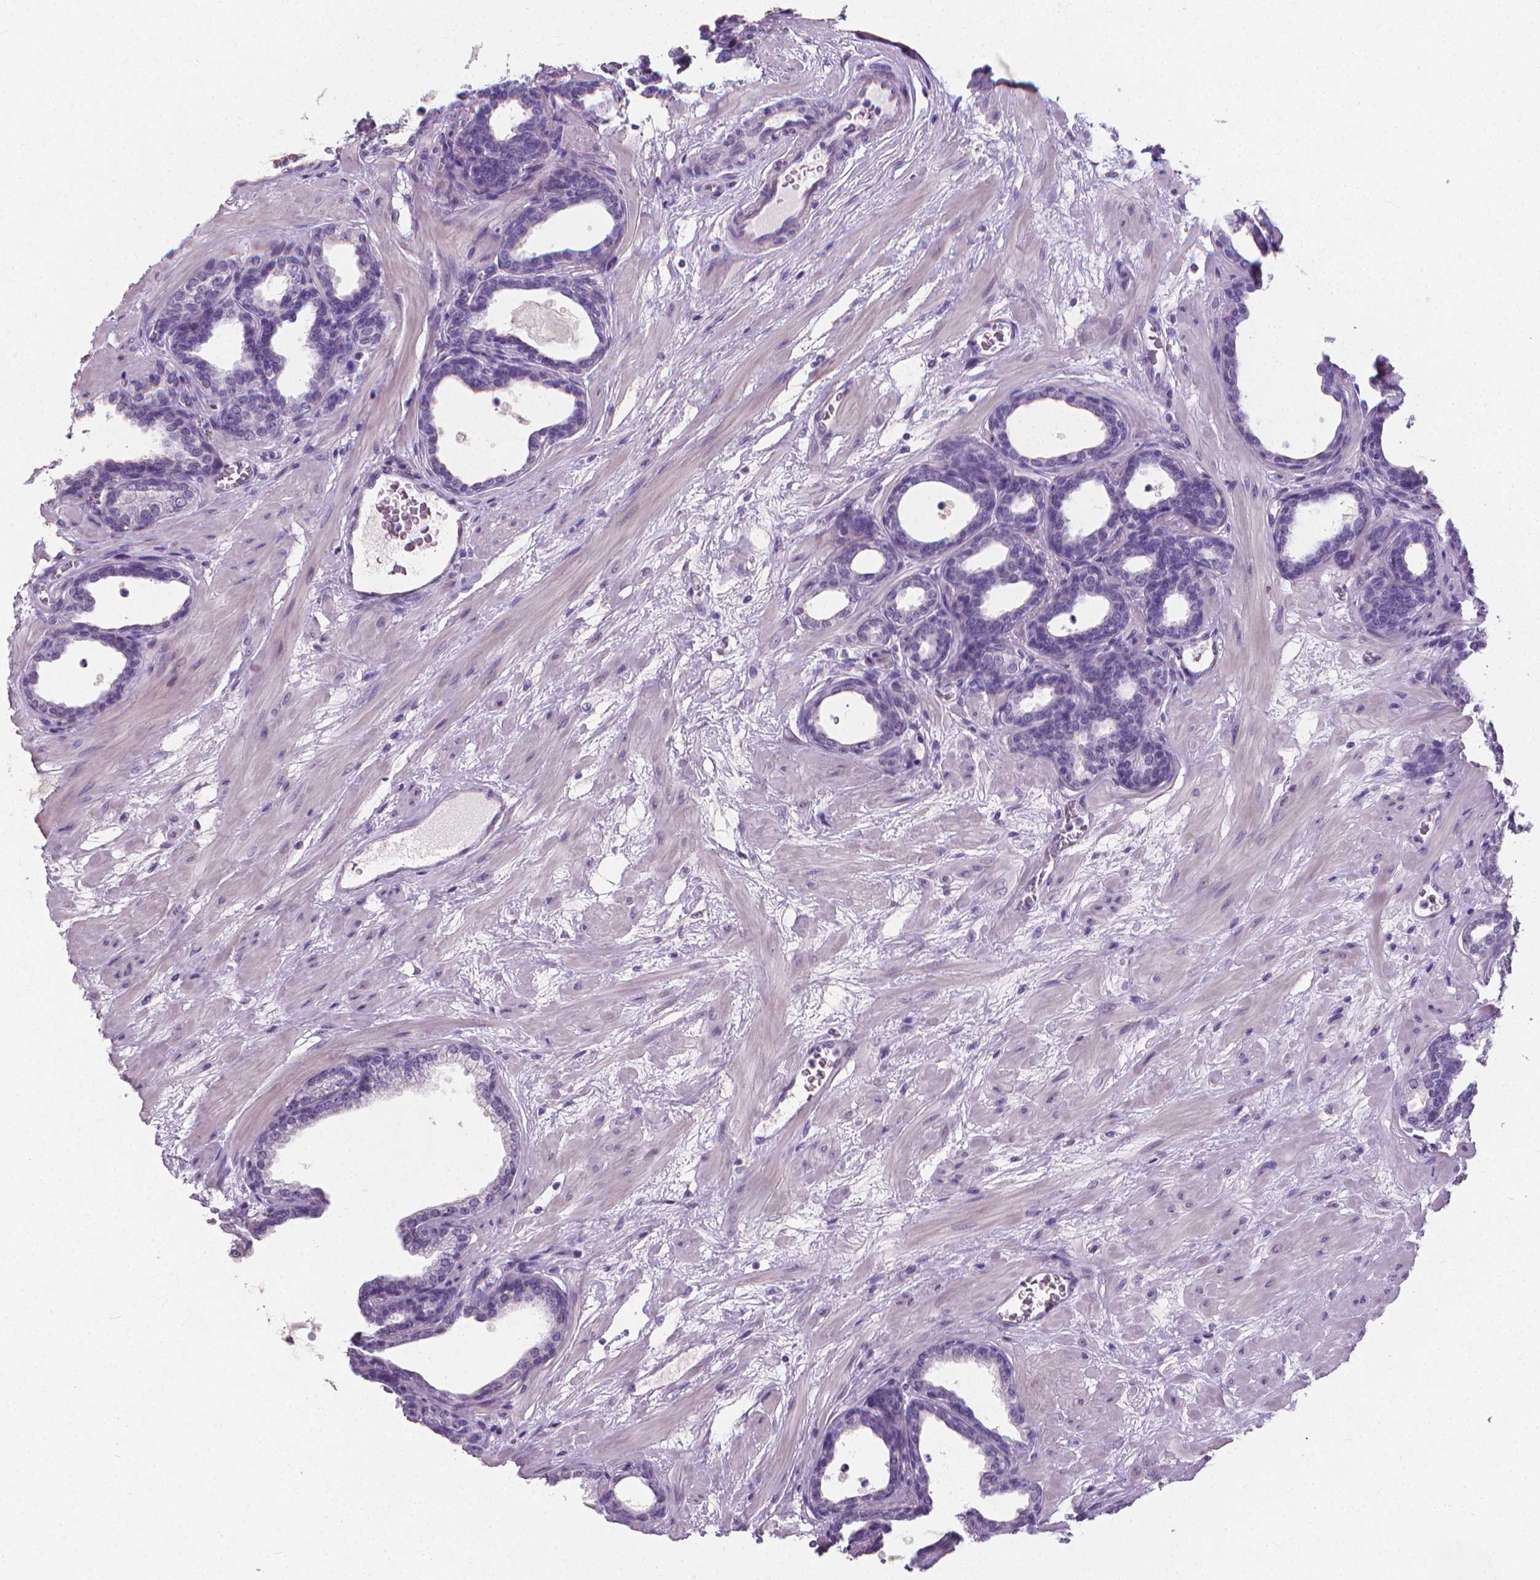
{"staining": {"intensity": "negative", "quantity": "none", "location": "none"}, "tissue": "prostate", "cell_type": "Glandular cells", "image_type": "normal", "snomed": [{"axis": "morphology", "description": "Normal tissue, NOS"}, {"axis": "topography", "description": "Prostate"}], "caption": "IHC of unremarkable human prostate demonstrates no expression in glandular cells. (Brightfield microscopy of DAB IHC at high magnification).", "gene": "XPNPEP2", "patient": {"sex": "male", "age": 37}}